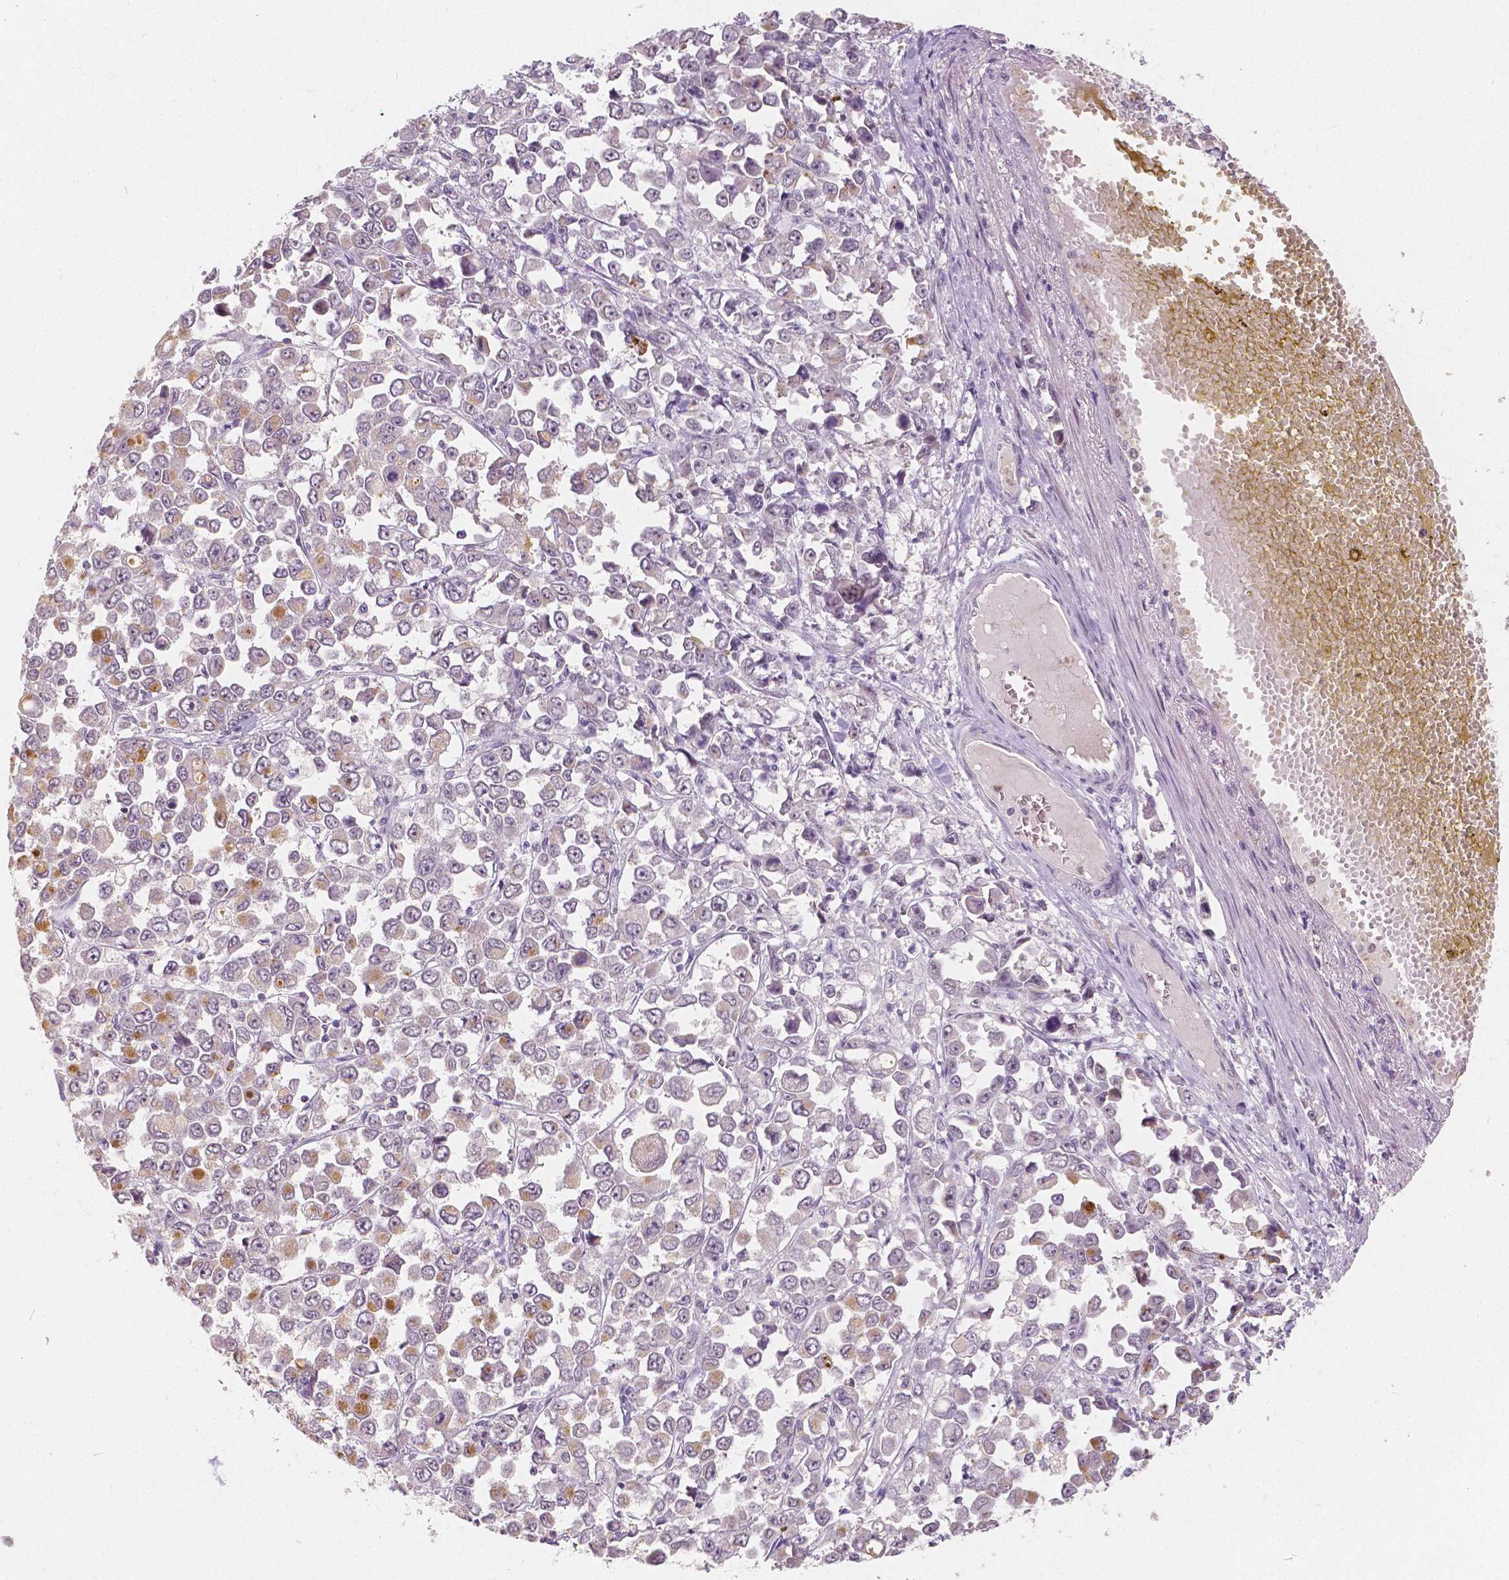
{"staining": {"intensity": "moderate", "quantity": "<25%", "location": "cytoplasmic/membranous"}, "tissue": "stomach cancer", "cell_type": "Tumor cells", "image_type": "cancer", "snomed": [{"axis": "morphology", "description": "Adenocarcinoma, NOS"}, {"axis": "topography", "description": "Stomach, upper"}], "caption": "Immunohistochemistry (IHC) image of human stomach cancer stained for a protein (brown), which reveals low levels of moderate cytoplasmic/membranous expression in about <25% of tumor cells.", "gene": "NOLC1", "patient": {"sex": "male", "age": 70}}